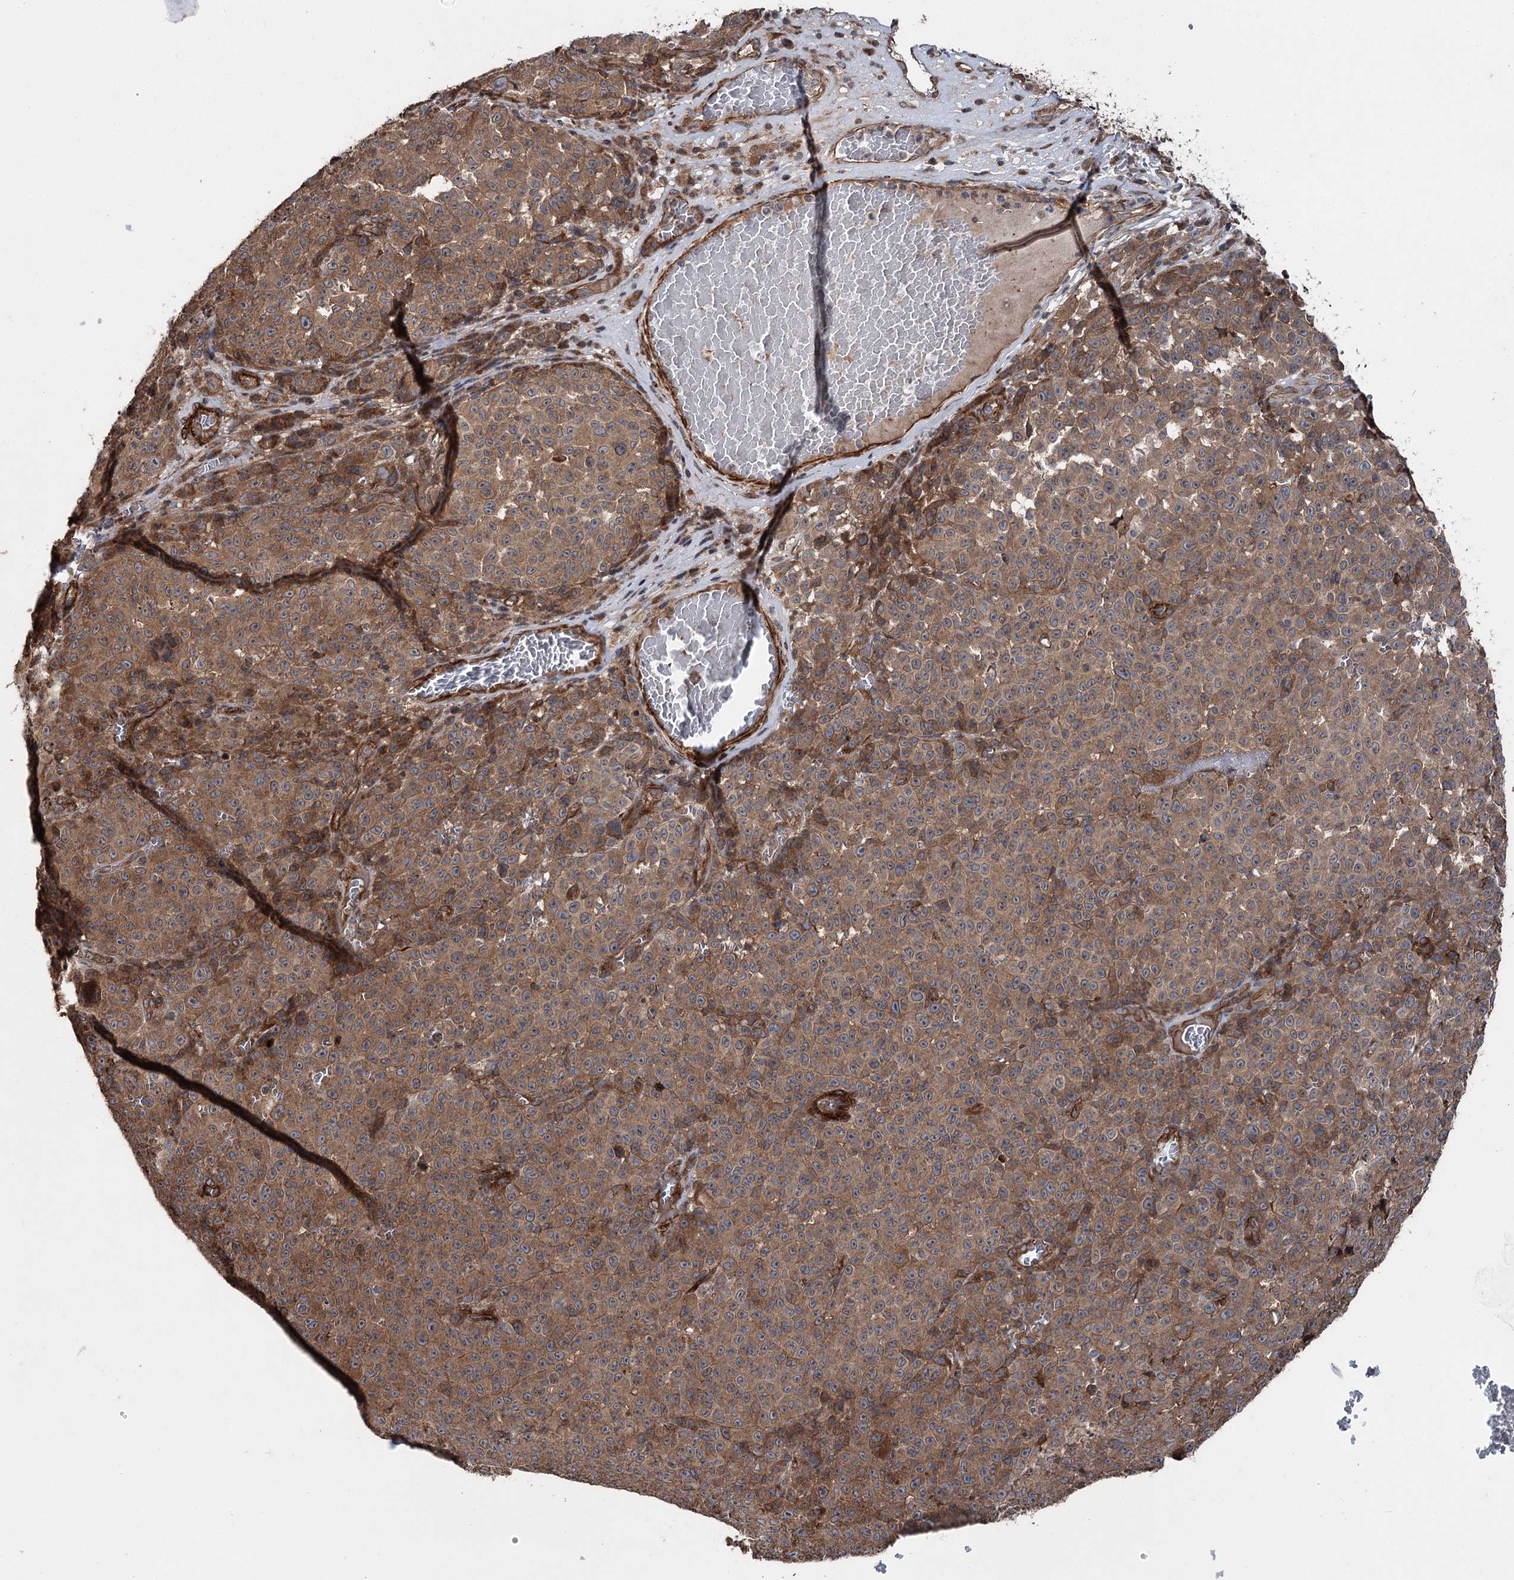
{"staining": {"intensity": "moderate", "quantity": ">75%", "location": "cytoplasmic/membranous"}, "tissue": "melanoma", "cell_type": "Tumor cells", "image_type": "cancer", "snomed": [{"axis": "morphology", "description": "Malignant melanoma, NOS"}, {"axis": "topography", "description": "Skin"}], "caption": "A histopathology image of human malignant melanoma stained for a protein displays moderate cytoplasmic/membranous brown staining in tumor cells.", "gene": "ITFG2", "patient": {"sex": "female", "age": 82}}